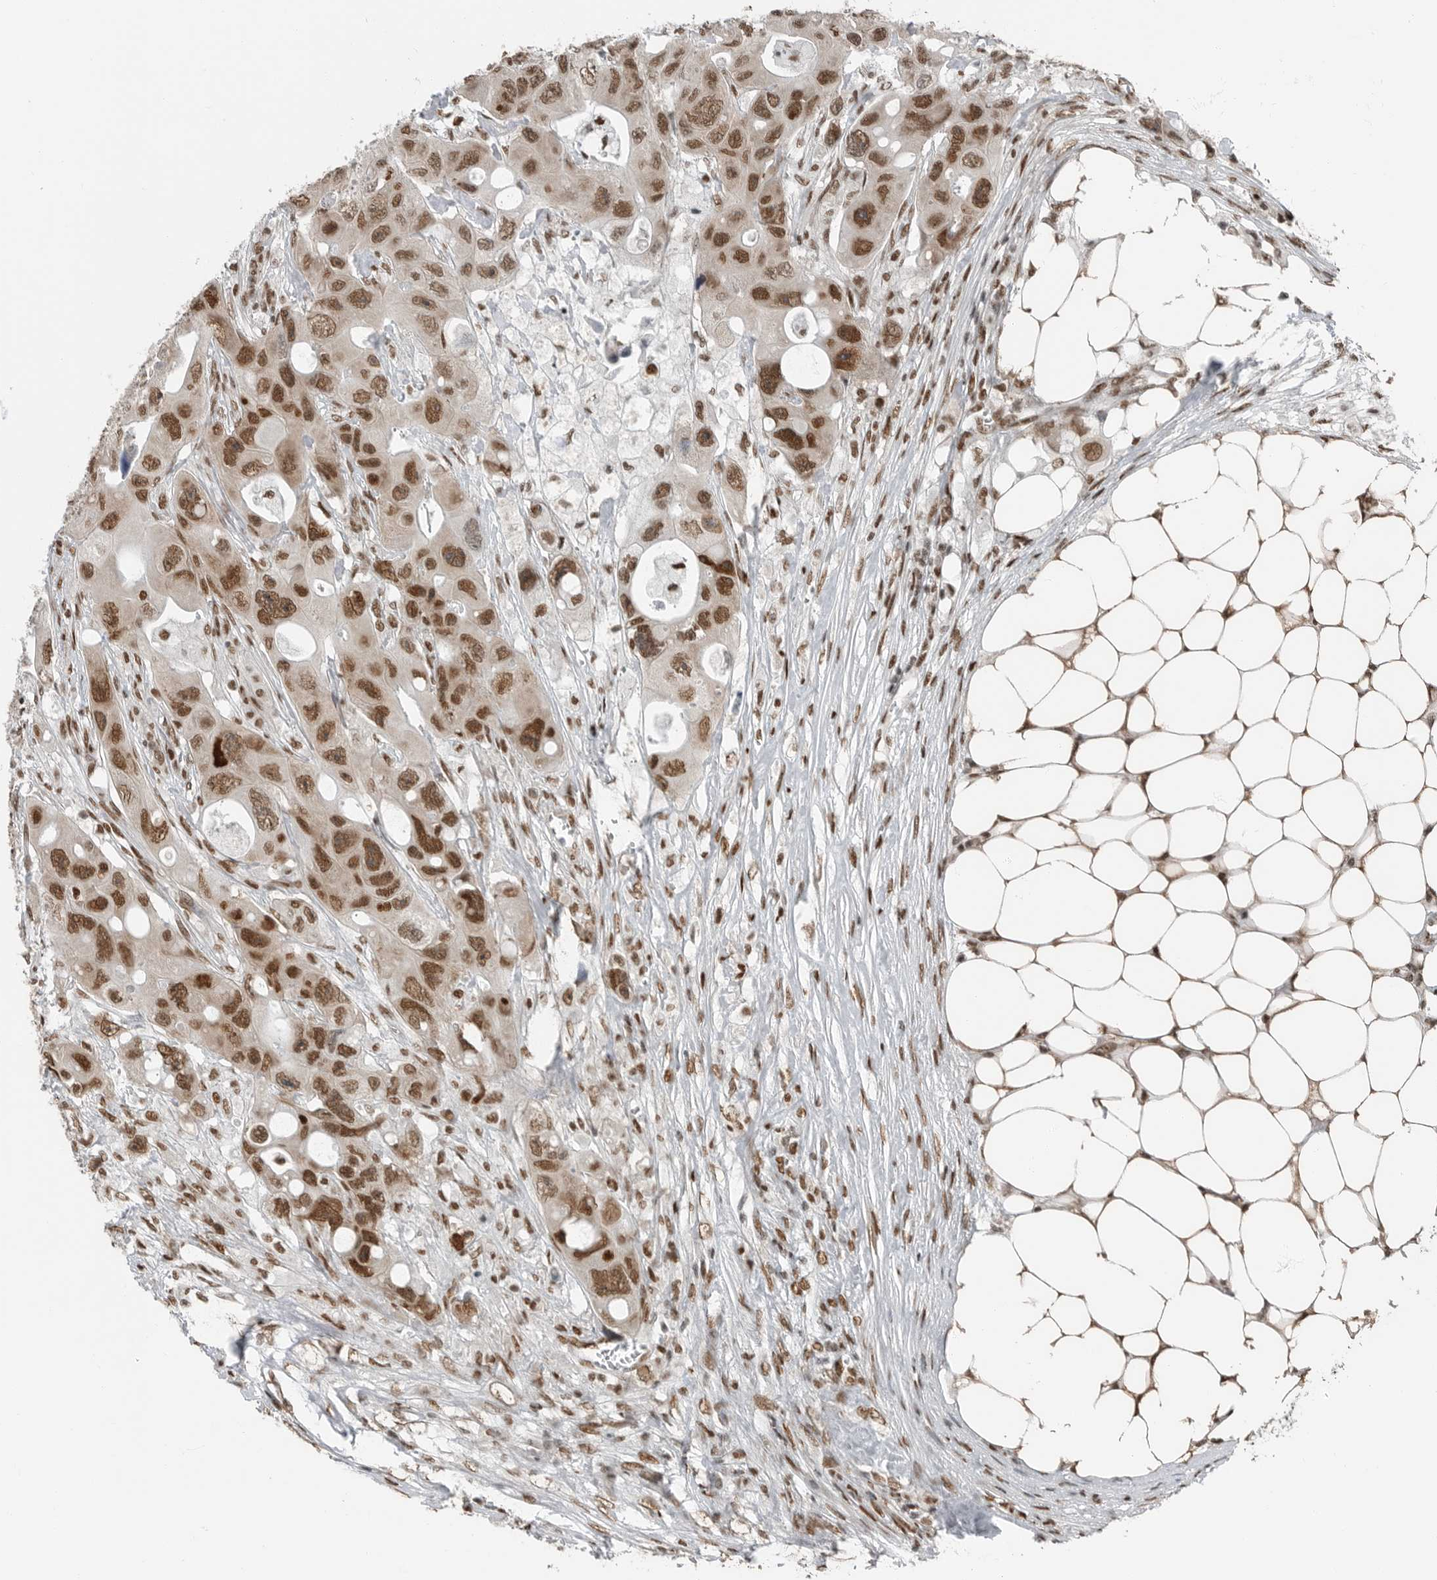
{"staining": {"intensity": "moderate", "quantity": ">75%", "location": "nuclear"}, "tissue": "colorectal cancer", "cell_type": "Tumor cells", "image_type": "cancer", "snomed": [{"axis": "morphology", "description": "Adenocarcinoma, NOS"}, {"axis": "topography", "description": "Colon"}], "caption": "High-magnification brightfield microscopy of colorectal adenocarcinoma stained with DAB (3,3'-diaminobenzidine) (brown) and counterstained with hematoxylin (blue). tumor cells exhibit moderate nuclear staining is identified in approximately>75% of cells.", "gene": "BLZF1", "patient": {"sex": "female", "age": 46}}